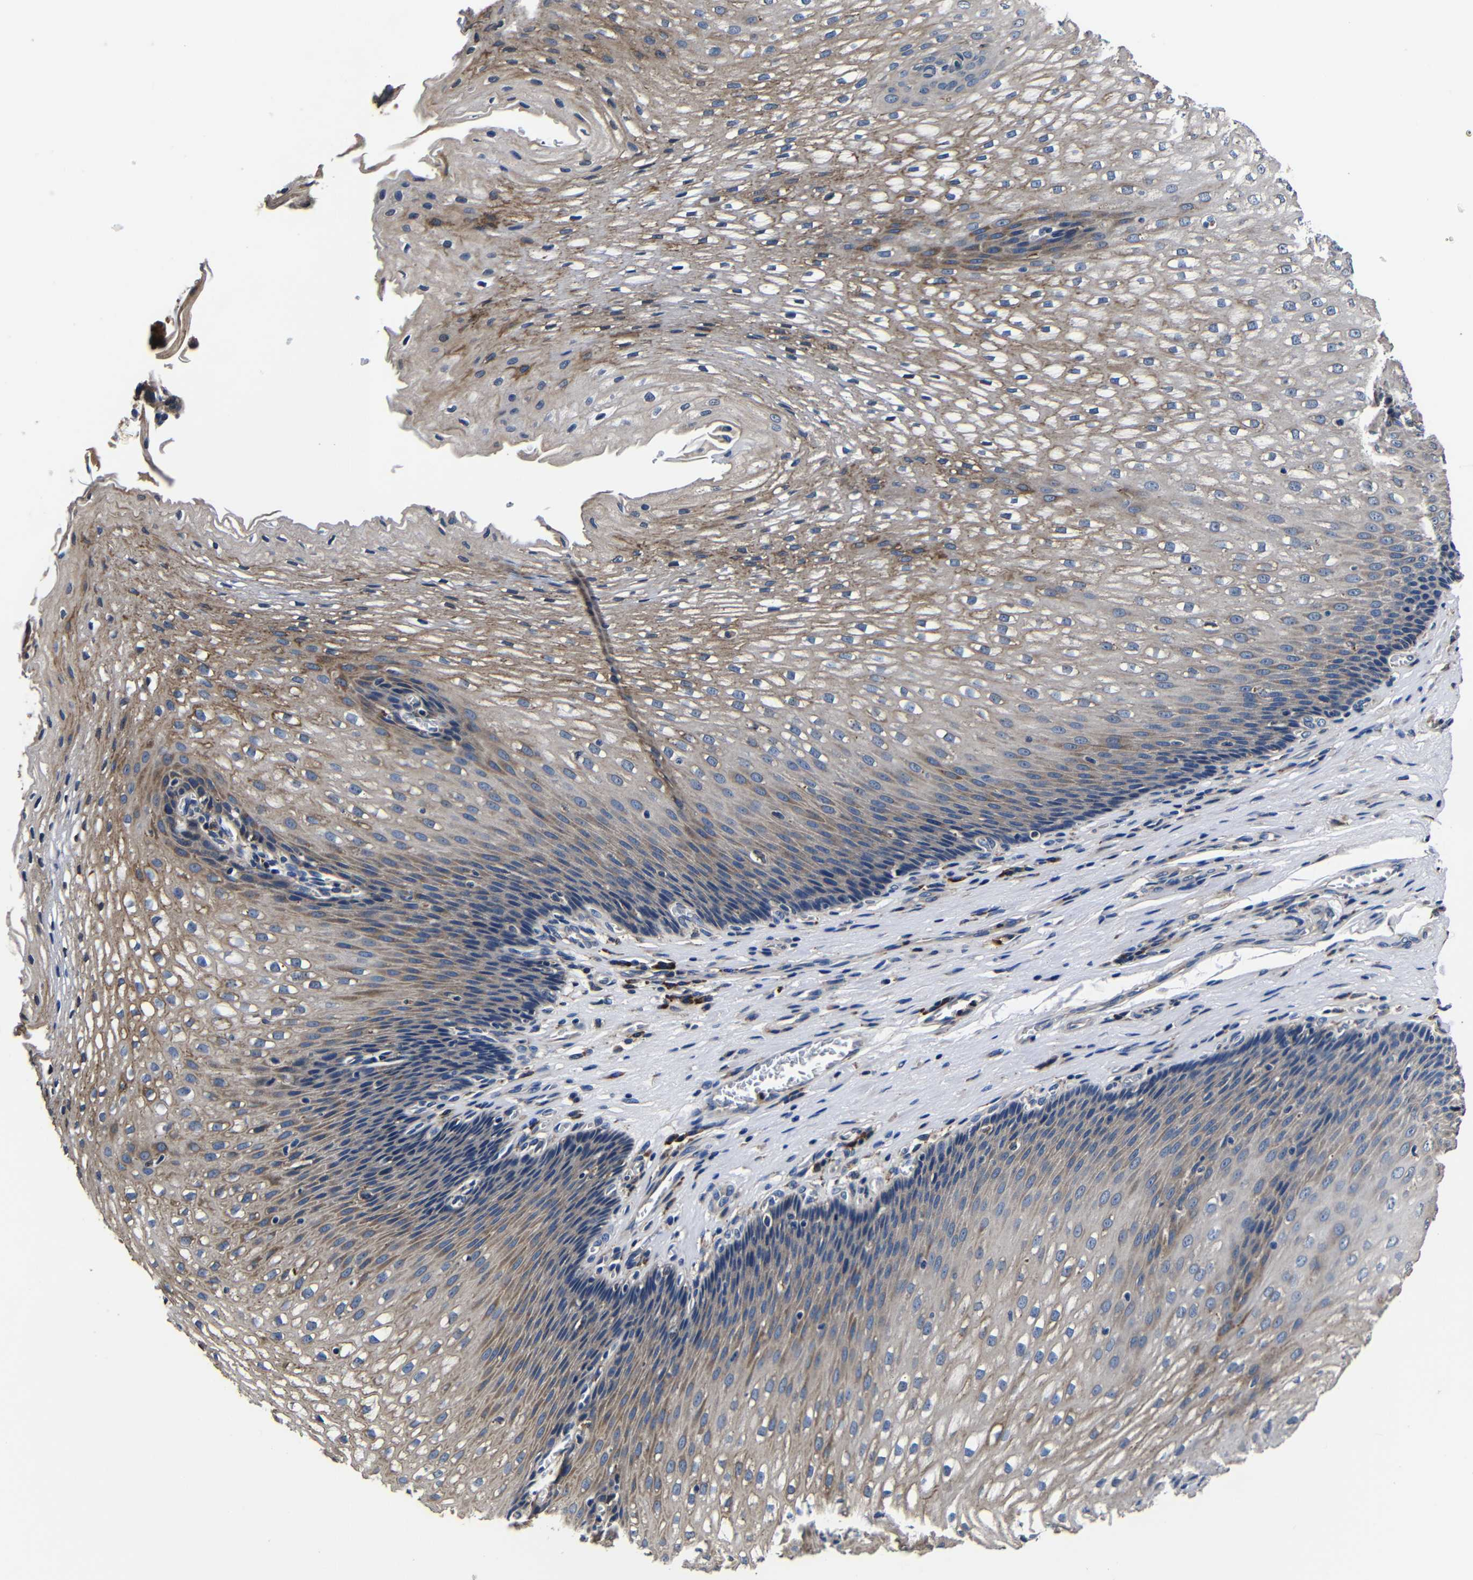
{"staining": {"intensity": "moderate", "quantity": "25%-75%", "location": "cytoplasmic/membranous"}, "tissue": "esophagus", "cell_type": "Squamous epithelial cells", "image_type": "normal", "snomed": [{"axis": "morphology", "description": "Normal tissue, NOS"}, {"axis": "topography", "description": "Esophagus"}], "caption": "Immunohistochemistry (DAB (3,3'-diaminobenzidine)) staining of normal esophagus reveals moderate cytoplasmic/membranous protein expression in about 25%-75% of squamous epithelial cells.", "gene": "SCN9A", "patient": {"sex": "male", "age": 48}}